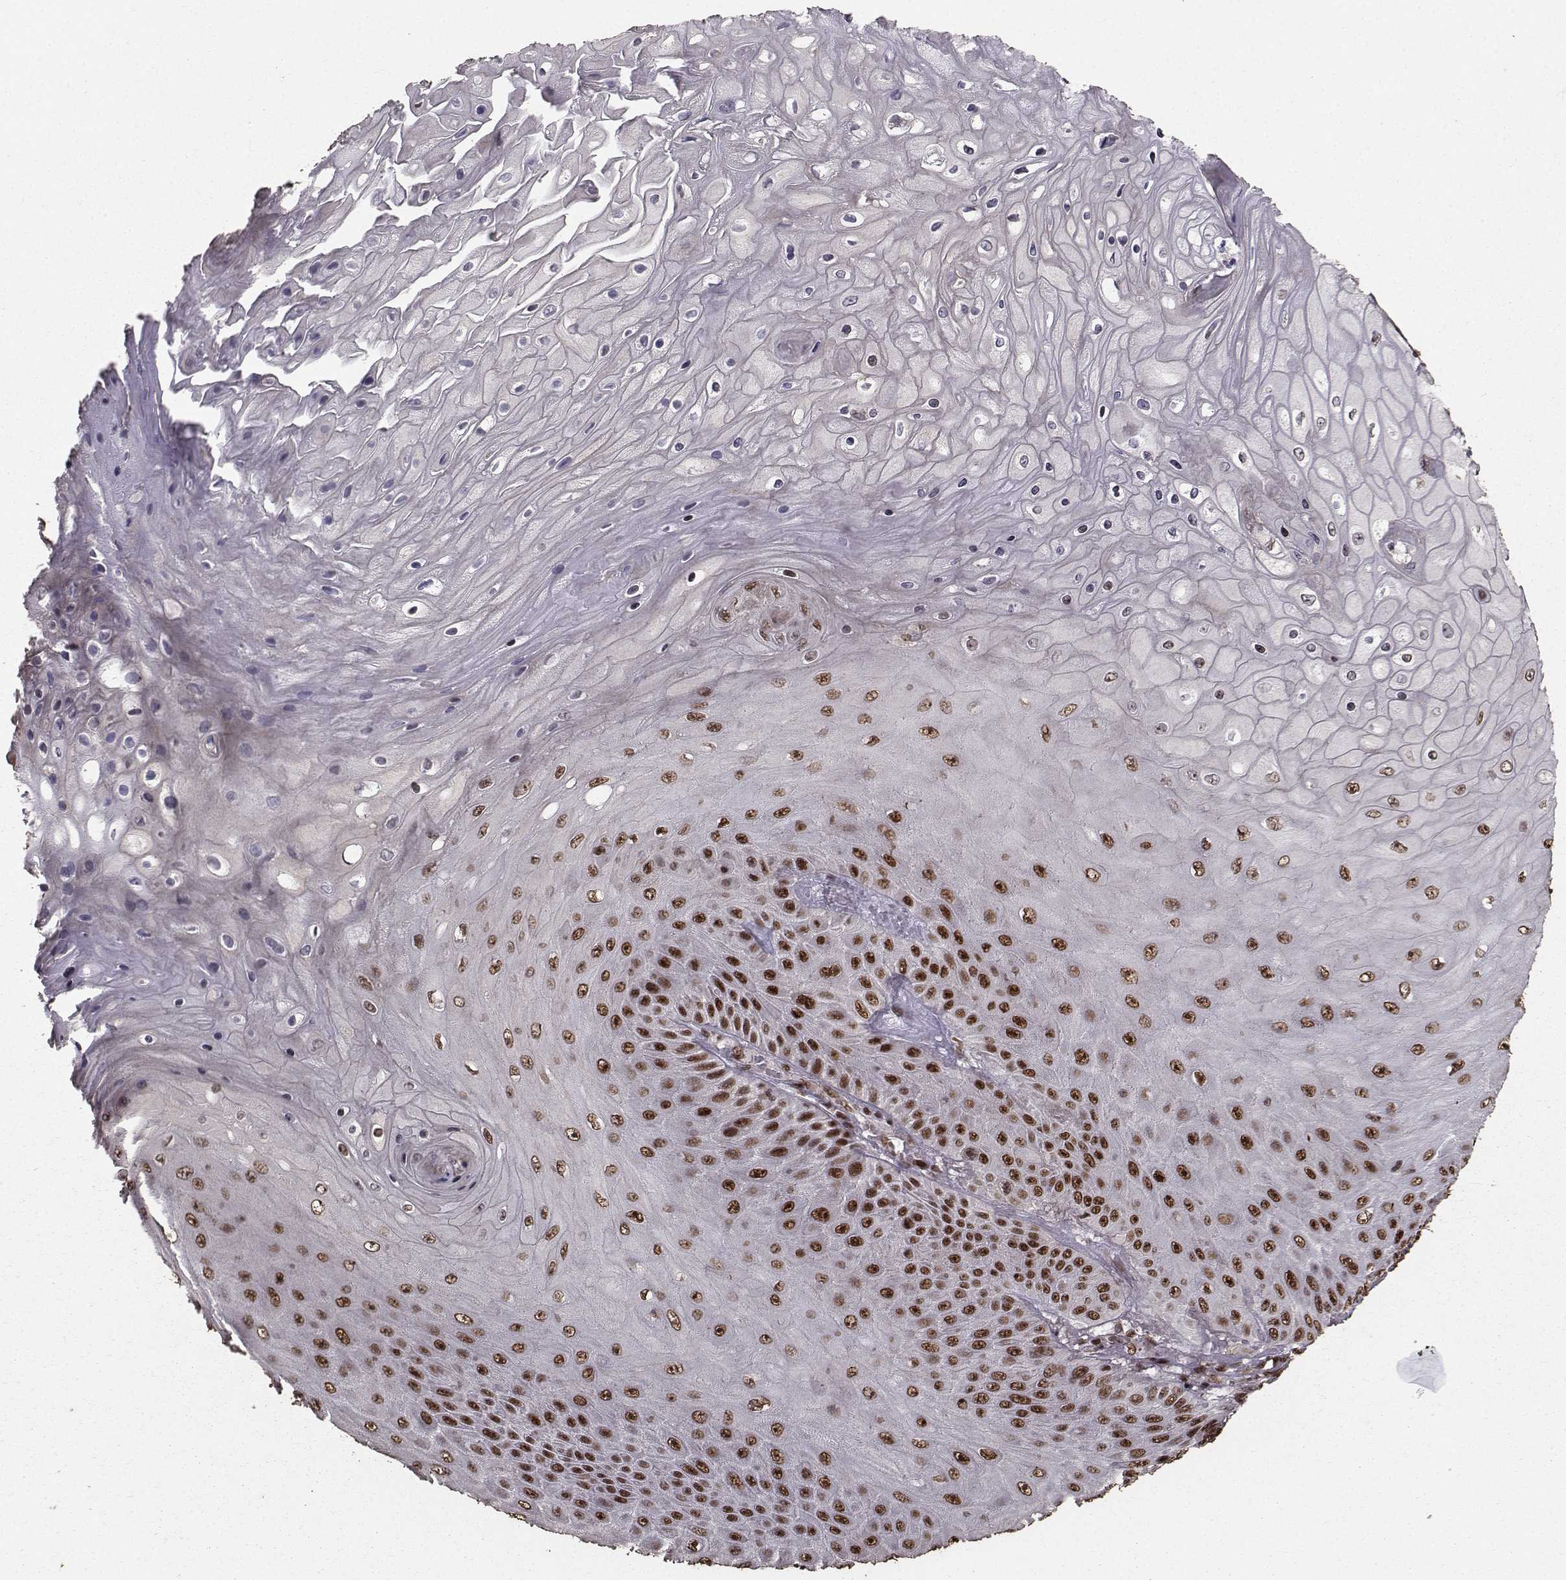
{"staining": {"intensity": "strong", "quantity": "25%-75%", "location": "nuclear"}, "tissue": "skin cancer", "cell_type": "Tumor cells", "image_type": "cancer", "snomed": [{"axis": "morphology", "description": "Squamous cell carcinoma, NOS"}, {"axis": "topography", "description": "Skin"}], "caption": "Skin squamous cell carcinoma tissue demonstrates strong nuclear positivity in about 25%-75% of tumor cells, visualized by immunohistochemistry. (IHC, brightfield microscopy, high magnification).", "gene": "SF1", "patient": {"sex": "male", "age": 62}}